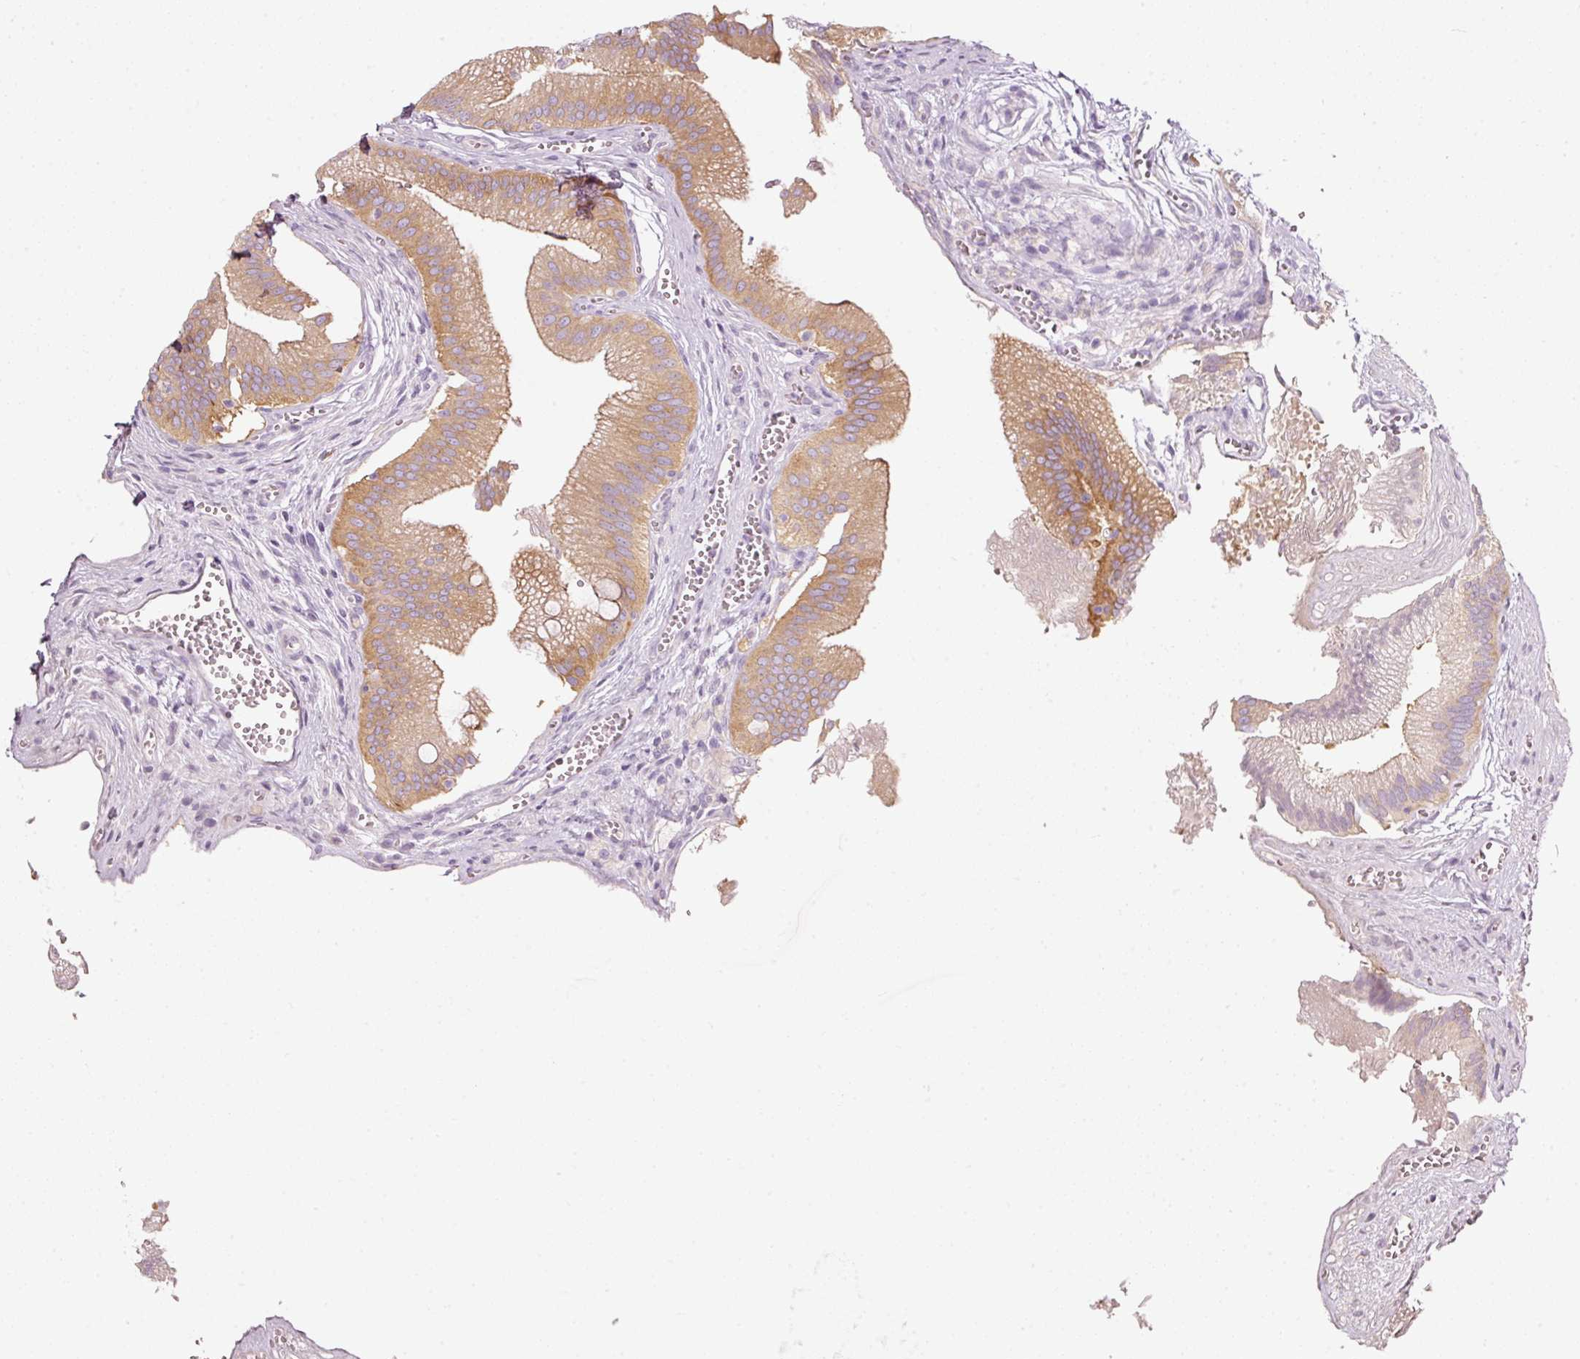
{"staining": {"intensity": "moderate", "quantity": ">75%", "location": "cytoplasmic/membranous"}, "tissue": "gallbladder", "cell_type": "Glandular cells", "image_type": "normal", "snomed": [{"axis": "morphology", "description": "Normal tissue, NOS"}, {"axis": "topography", "description": "Gallbladder"}], "caption": "A histopathology image of human gallbladder stained for a protein exhibits moderate cytoplasmic/membranous brown staining in glandular cells. The staining was performed using DAB to visualize the protein expression in brown, while the nuclei were stained in blue with hematoxylin (Magnification: 20x).", "gene": "PDXDC1", "patient": {"sex": "male", "age": 17}}